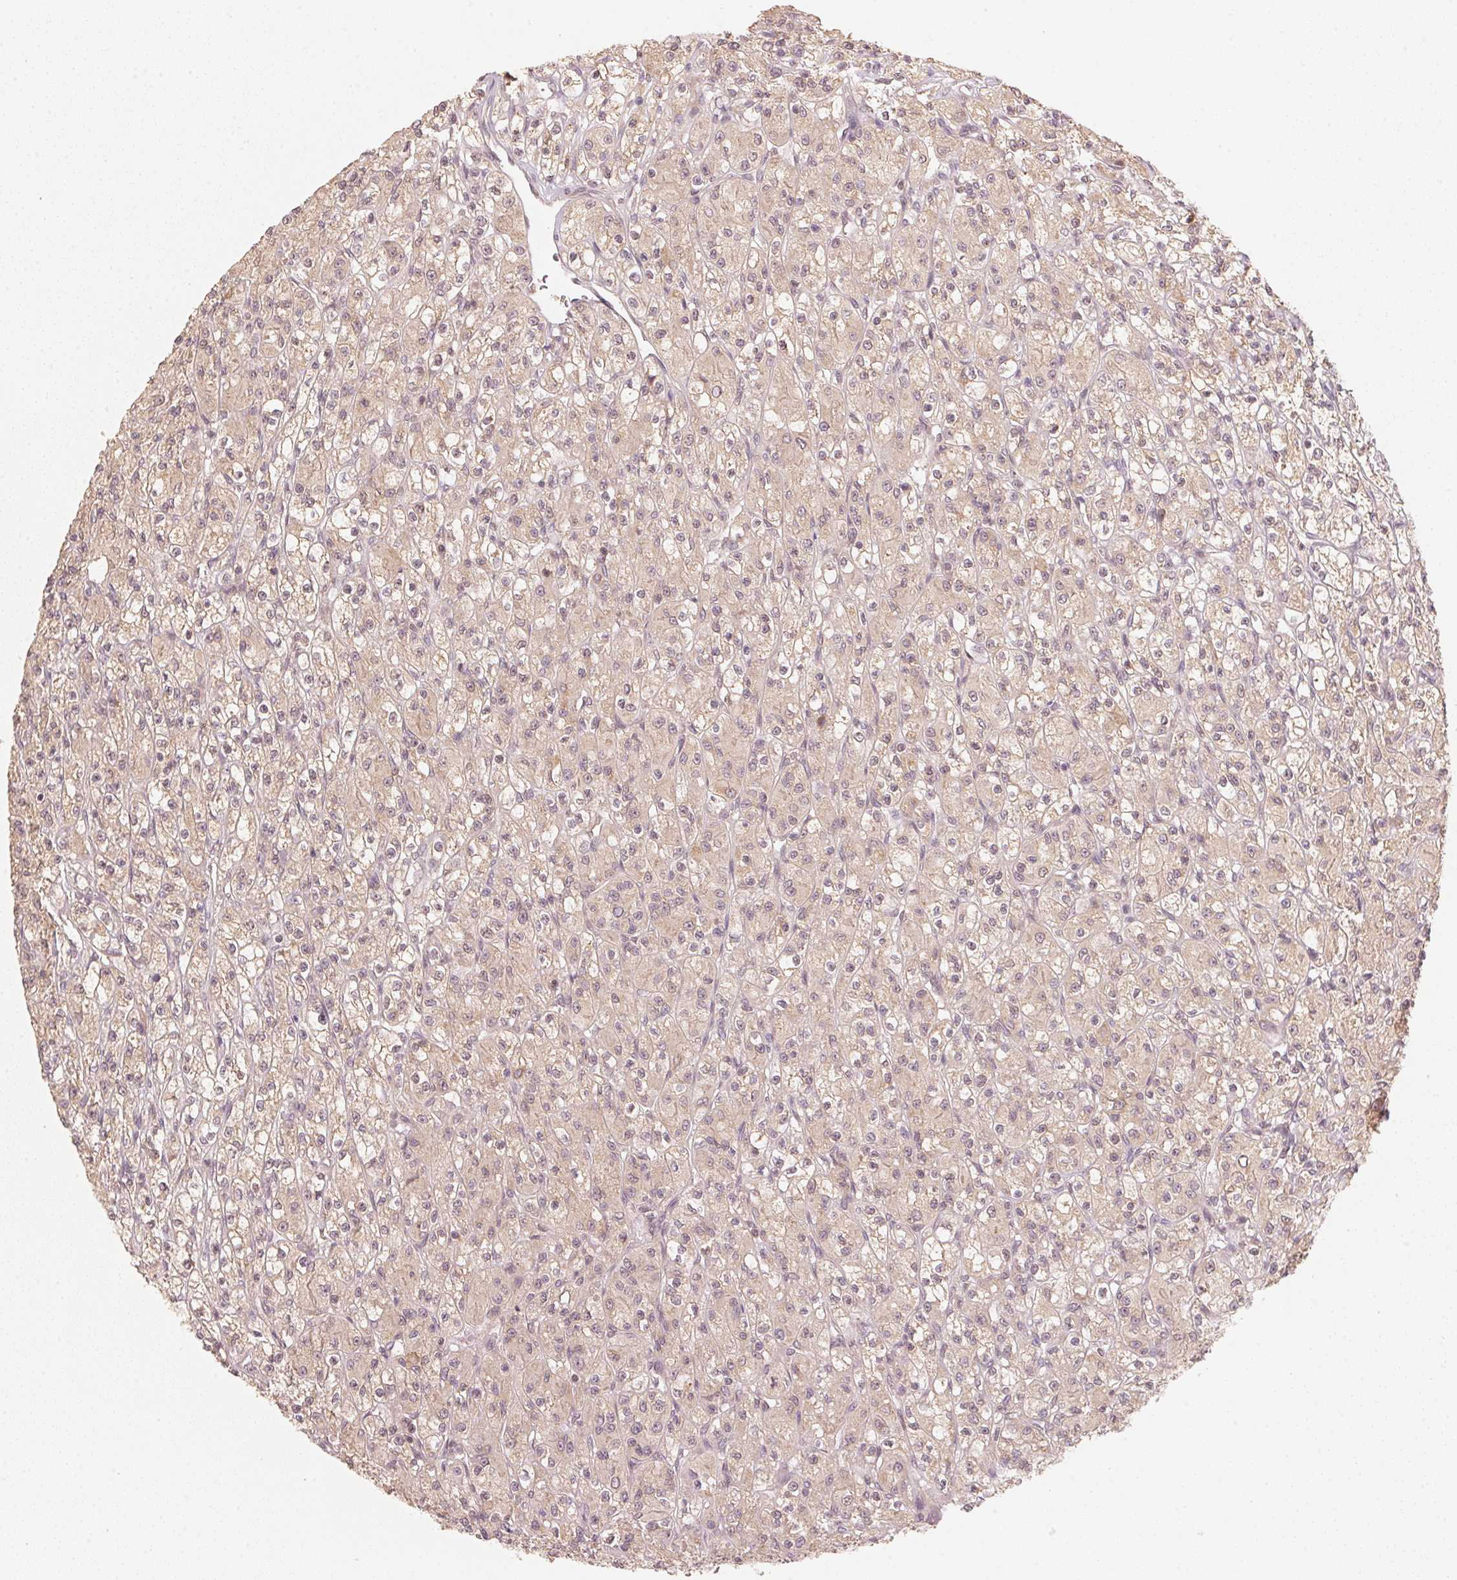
{"staining": {"intensity": "weak", "quantity": ">75%", "location": "cytoplasmic/membranous"}, "tissue": "renal cancer", "cell_type": "Tumor cells", "image_type": "cancer", "snomed": [{"axis": "morphology", "description": "Adenocarcinoma, NOS"}, {"axis": "topography", "description": "Kidney"}], "caption": "This image displays immunohistochemistry (IHC) staining of human renal cancer, with low weak cytoplasmic/membranous expression in about >75% of tumor cells.", "gene": "C2orf73", "patient": {"sex": "female", "age": 70}}